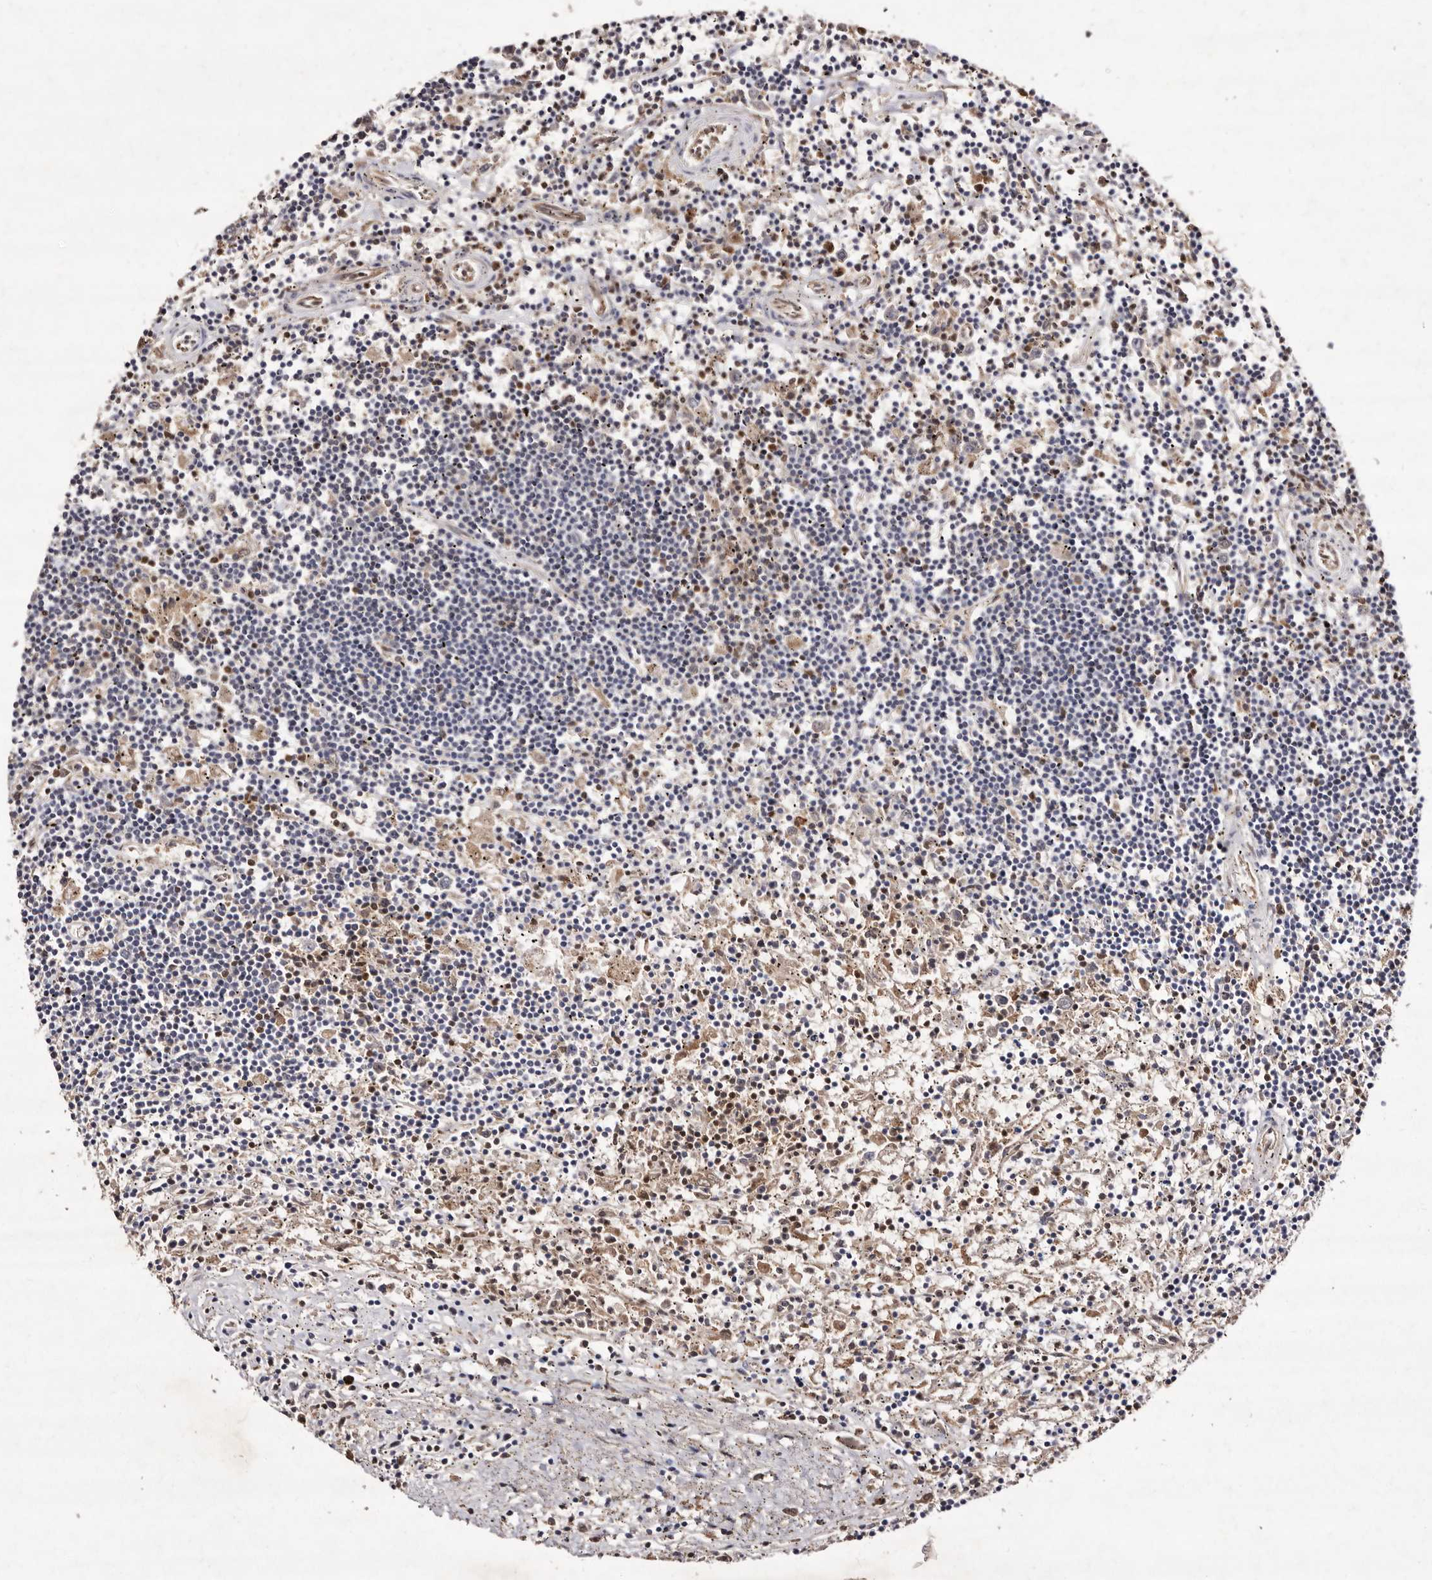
{"staining": {"intensity": "negative", "quantity": "none", "location": "none"}, "tissue": "lymphoma", "cell_type": "Tumor cells", "image_type": "cancer", "snomed": [{"axis": "morphology", "description": "Malignant lymphoma, non-Hodgkin's type, Low grade"}, {"axis": "topography", "description": "Spleen"}], "caption": "Immunohistochemistry of malignant lymphoma, non-Hodgkin's type (low-grade) displays no positivity in tumor cells.", "gene": "GIMAP4", "patient": {"sex": "male", "age": 76}}